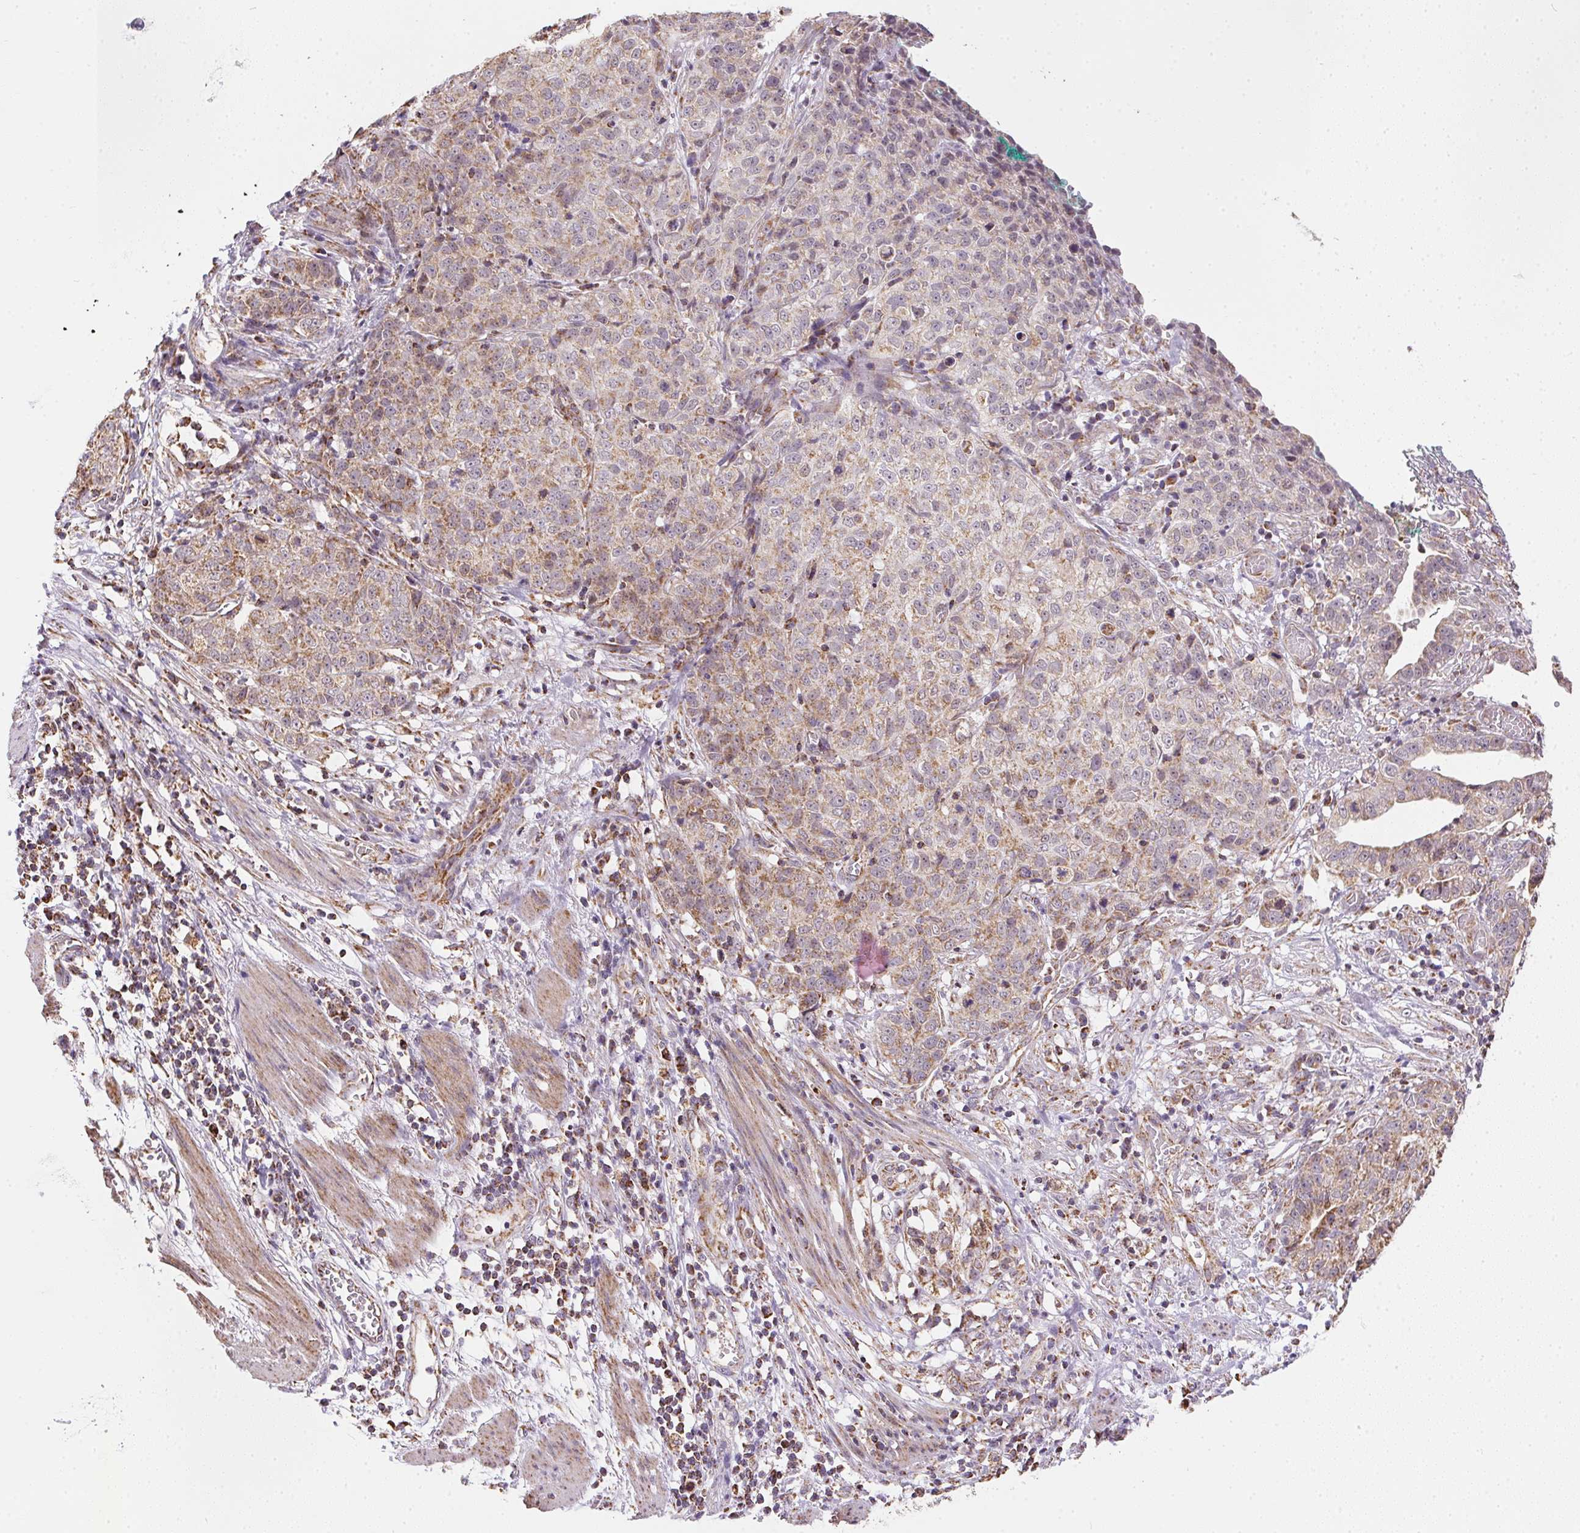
{"staining": {"intensity": "moderate", "quantity": ">75%", "location": "cytoplasmic/membranous"}, "tissue": "stomach cancer", "cell_type": "Tumor cells", "image_type": "cancer", "snomed": [{"axis": "morphology", "description": "Adenocarcinoma, NOS"}, {"axis": "topography", "description": "Stomach, upper"}], "caption": "Immunohistochemistry (IHC) (DAB (3,3'-diaminobenzidine)) staining of human stomach cancer shows moderate cytoplasmic/membranous protein staining in about >75% of tumor cells. Immunohistochemistry stains the protein of interest in brown and the nuclei are stained blue.", "gene": "MAPK11", "patient": {"sex": "female", "age": 67}}